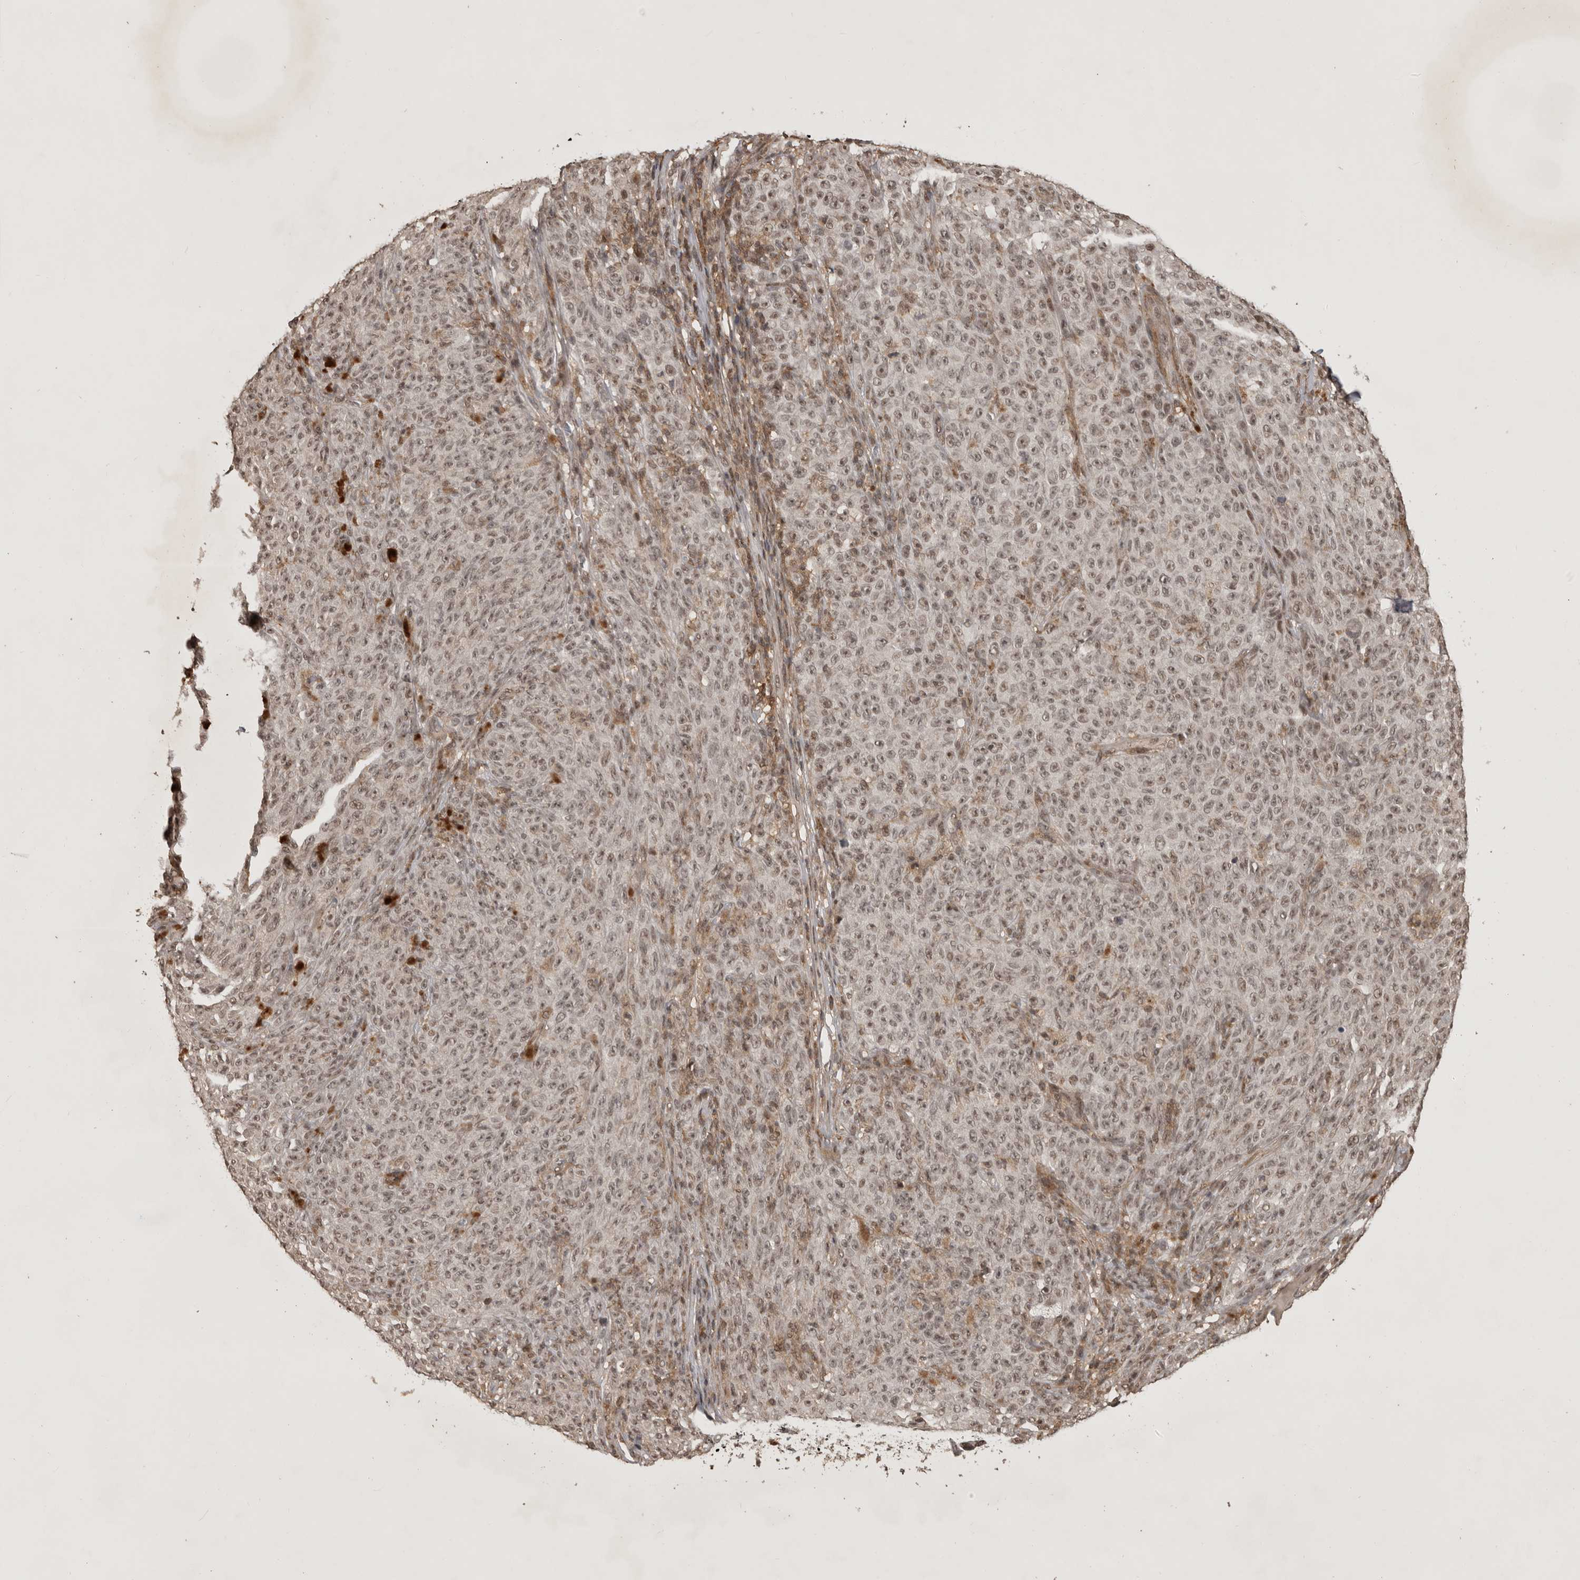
{"staining": {"intensity": "weak", "quantity": ">75%", "location": "nuclear"}, "tissue": "melanoma", "cell_type": "Tumor cells", "image_type": "cancer", "snomed": [{"axis": "morphology", "description": "Malignant melanoma, NOS"}, {"axis": "topography", "description": "Skin"}], "caption": "Approximately >75% of tumor cells in melanoma display weak nuclear protein expression as visualized by brown immunohistochemical staining.", "gene": "CBLL1", "patient": {"sex": "female", "age": 82}}